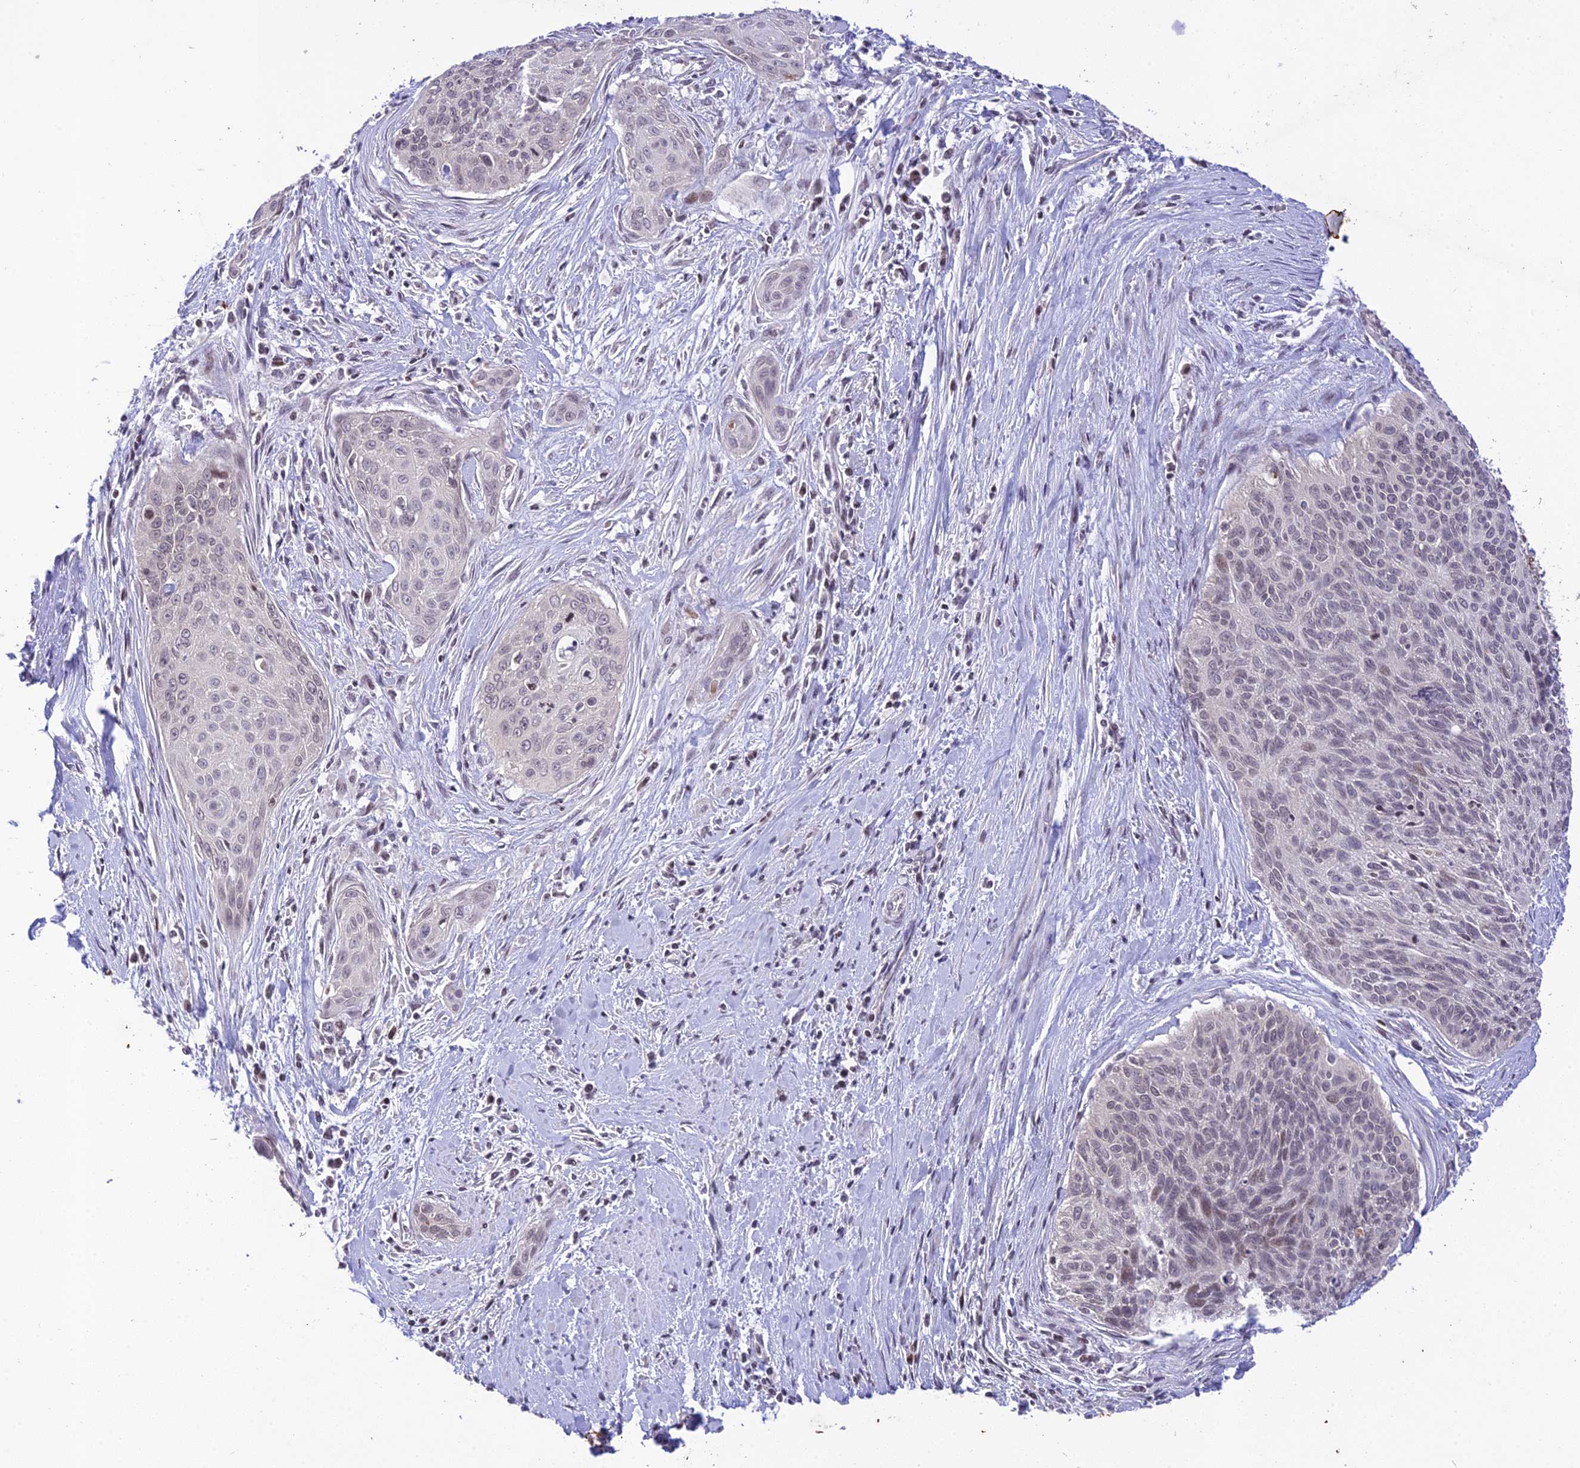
{"staining": {"intensity": "weak", "quantity": "<25%", "location": "nuclear"}, "tissue": "cervical cancer", "cell_type": "Tumor cells", "image_type": "cancer", "snomed": [{"axis": "morphology", "description": "Squamous cell carcinoma, NOS"}, {"axis": "topography", "description": "Cervix"}], "caption": "This is an immunohistochemistry (IHC) photomicrograph of human cervical cancer. There is no staining in tumor cells.", "gene": "TEKT1", "patient": {"sex": "female", "age": 55}}